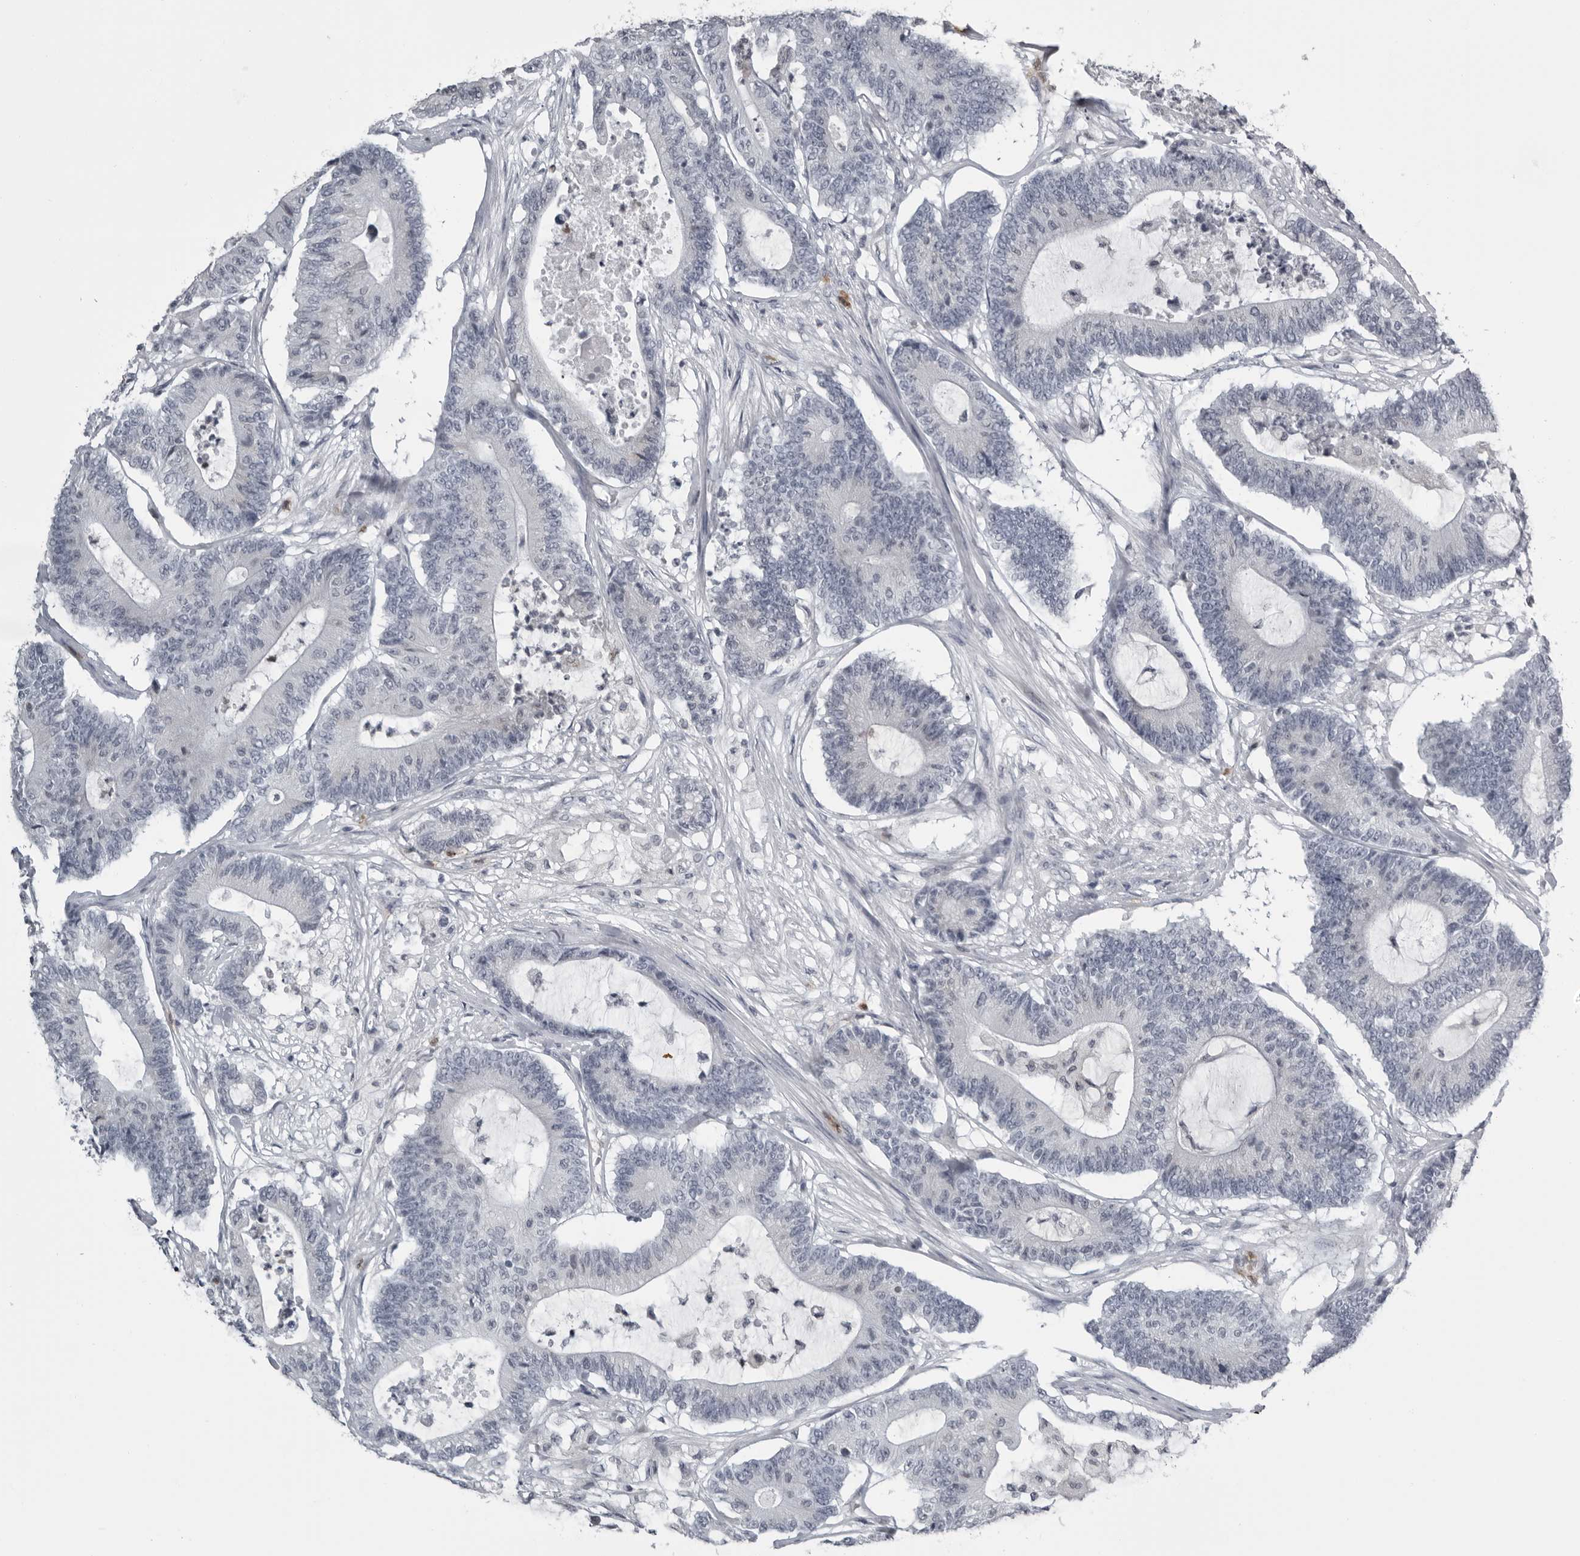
{"staining": {"intensity": "negative", "quantity": "none", "location": "none"}, "tissue": "colorectal cancer", "cell_type": "Tumor cells", "image_type": "cancer", "snomed": [{"axis": "morphology", "description": "Adenocarcinoma, NOS"}, {"axis": "topography", "description": "Colon"}], "caption": "Micrograph shows no protein expression in tumor cells of colorectal cancer (adenocarcinoma) tissue.", "gene": "RTCA", "patient": {"sex": "female", "age": 84}}